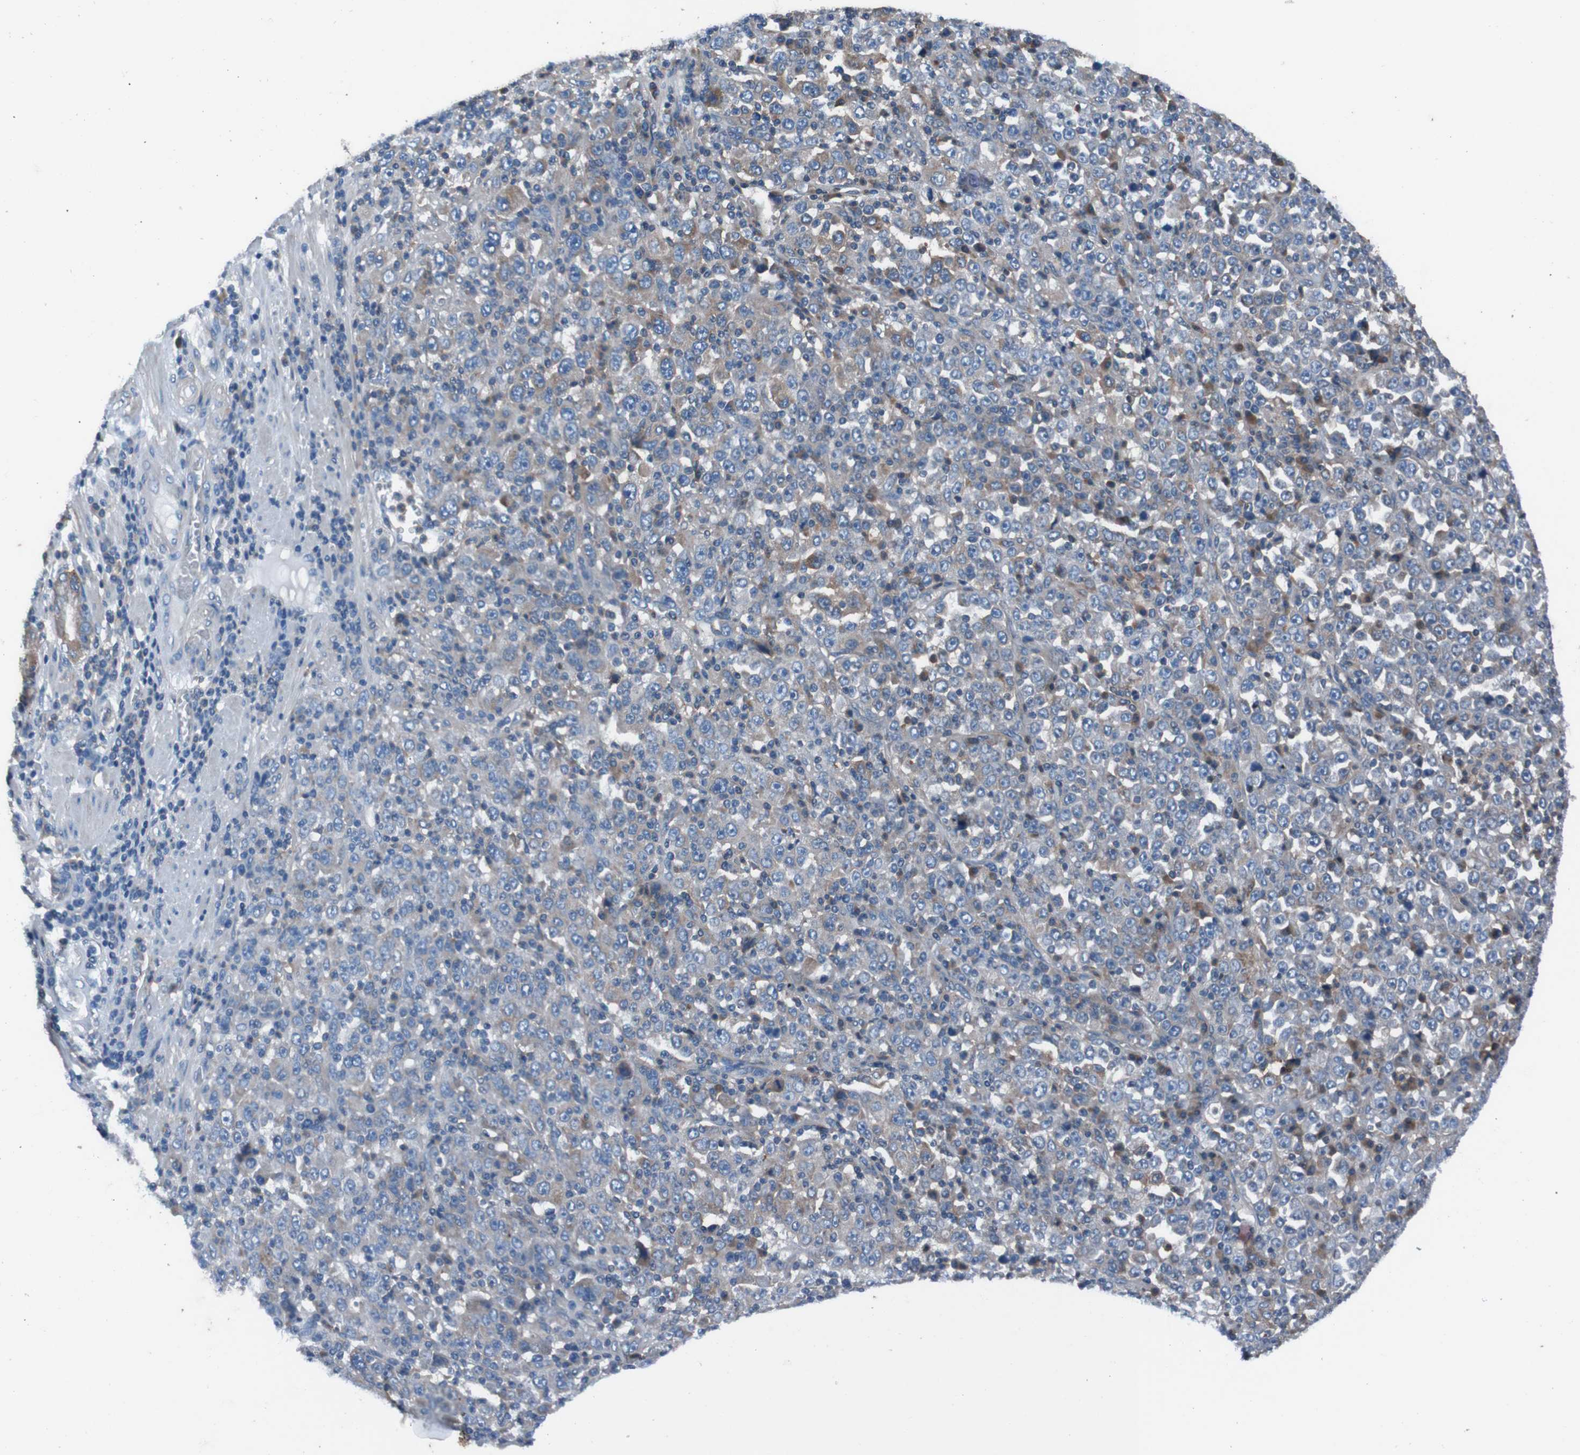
{"staining": {"intensity": "moderate", "quantity": "<25%", "location": "cytoplasmic/membranous"}, "tissue": "stomach cancer", "cell_type": "Tumor cells", "image_type": "cancer", "snomed": [{"axis": "morphology", "description": "Normal tissue, NOS"}, {"axis": "morphology", "description": "Adenocarcinoma, NOS"}, {"axis": "topography", "description": "Stomach, upper"}, {"axis": "topography", "description": "Stomach"}], "caption": "Approximately <25% of tumor cells in human stomach adenocarcinoma display moderate cytoplasmic/membranous protein expression as visualized by brown immunohistochemical staining.", "gene": "RAB5B", "patient": {"sex": "male", "age": 59}}